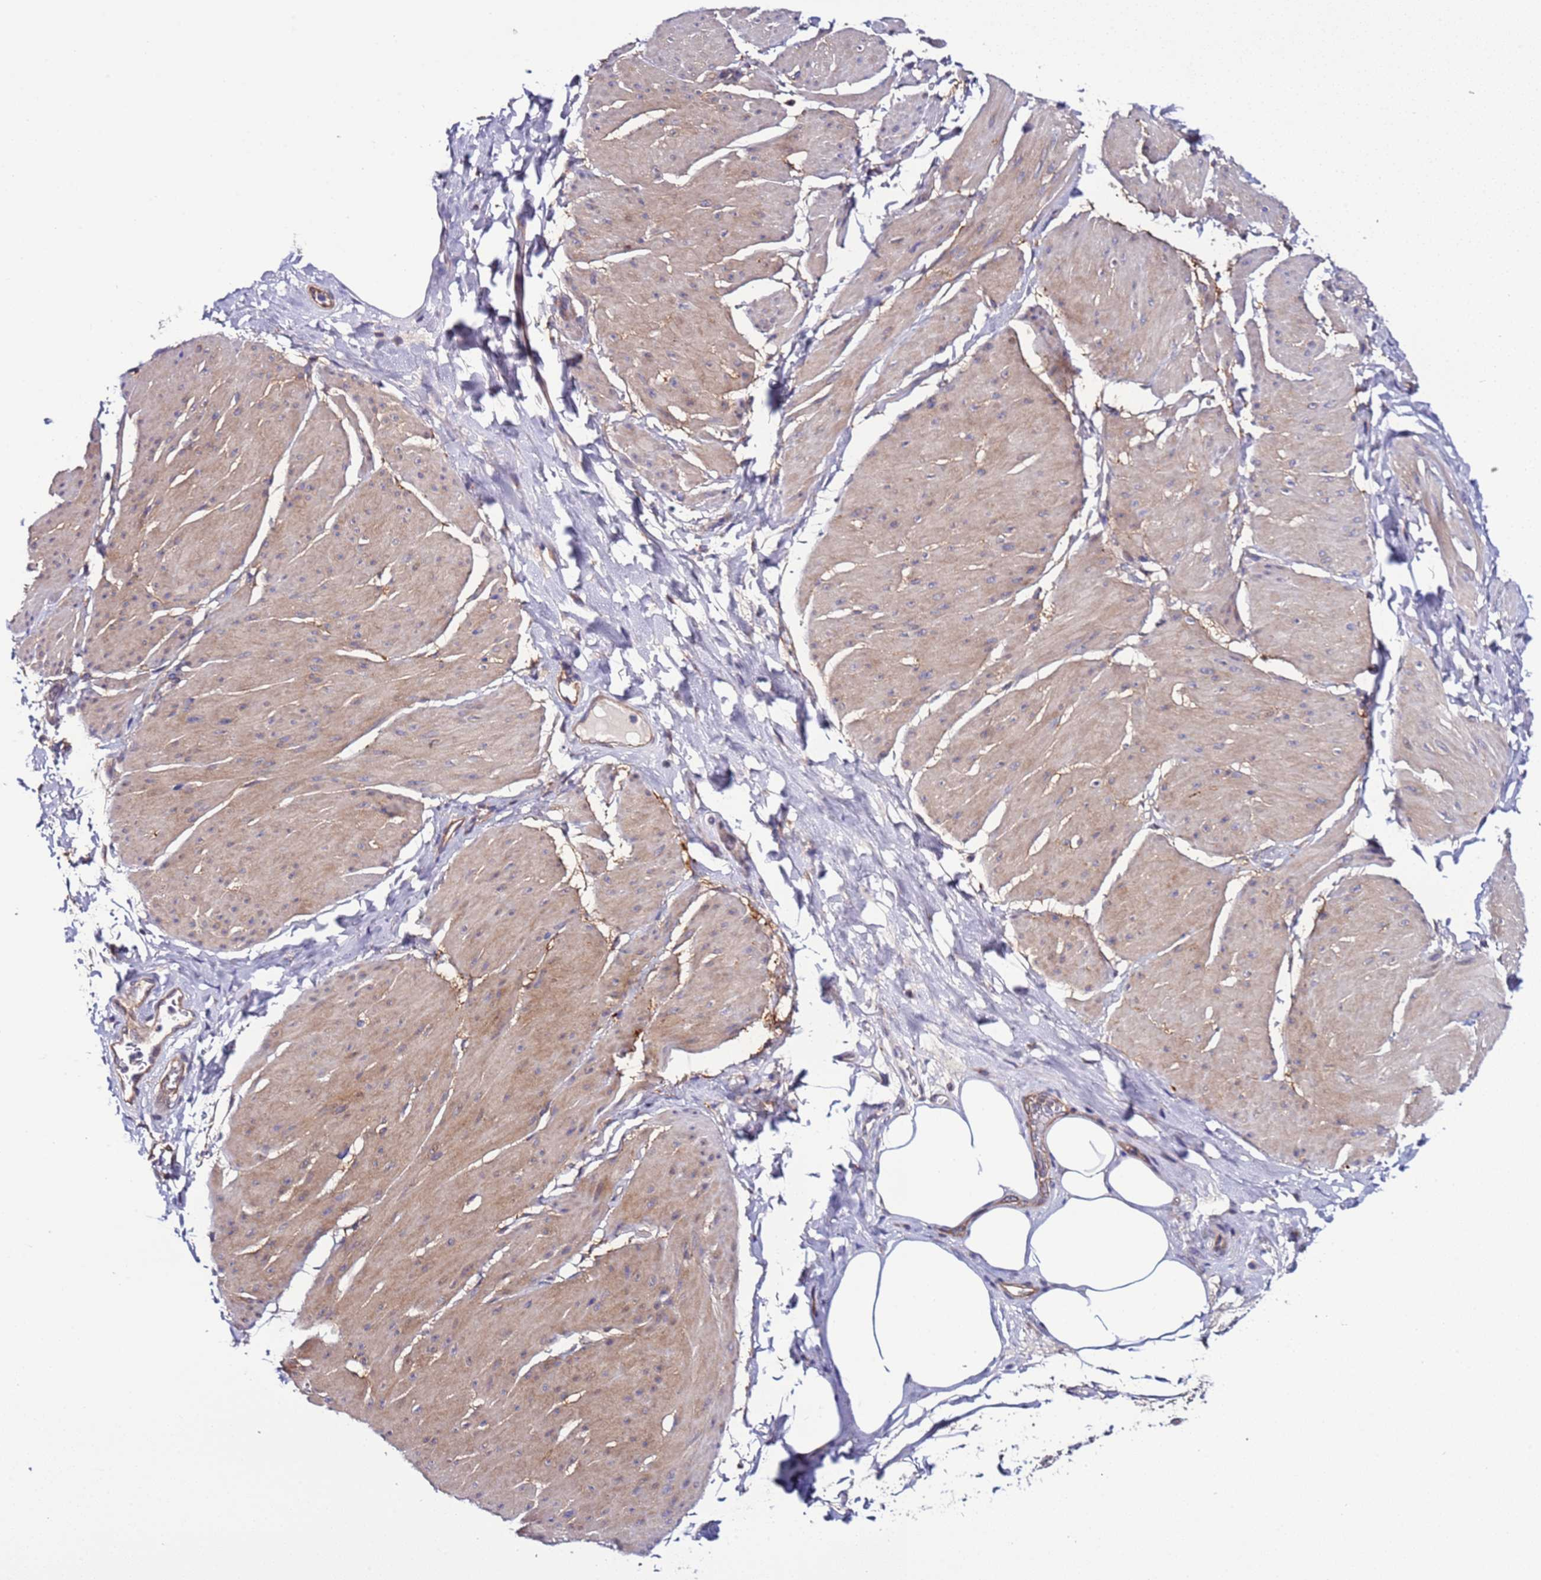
{"staining": {"intensity": "weak", "quantity": "25%-75%", "location": "cytoplasmic/membranous"}, "tissue": "smooth muscle", "cell_type": "Smooth muscle cells", "image_type": "normal", "snomed": [{"axis": "morphology", "description": "Urothelial carcinoma, High grade"}, {"axis": "topography", "description": "Urinary bladder"}], "caption": "Smooth muscle cells display low levels of weak cytoplasmic/membranous staining in approximately 25%-75% of cells in unremarkable smooth muscle.", "gene": "SPCS1", "patient": {"sex": "male", "age": 46}}